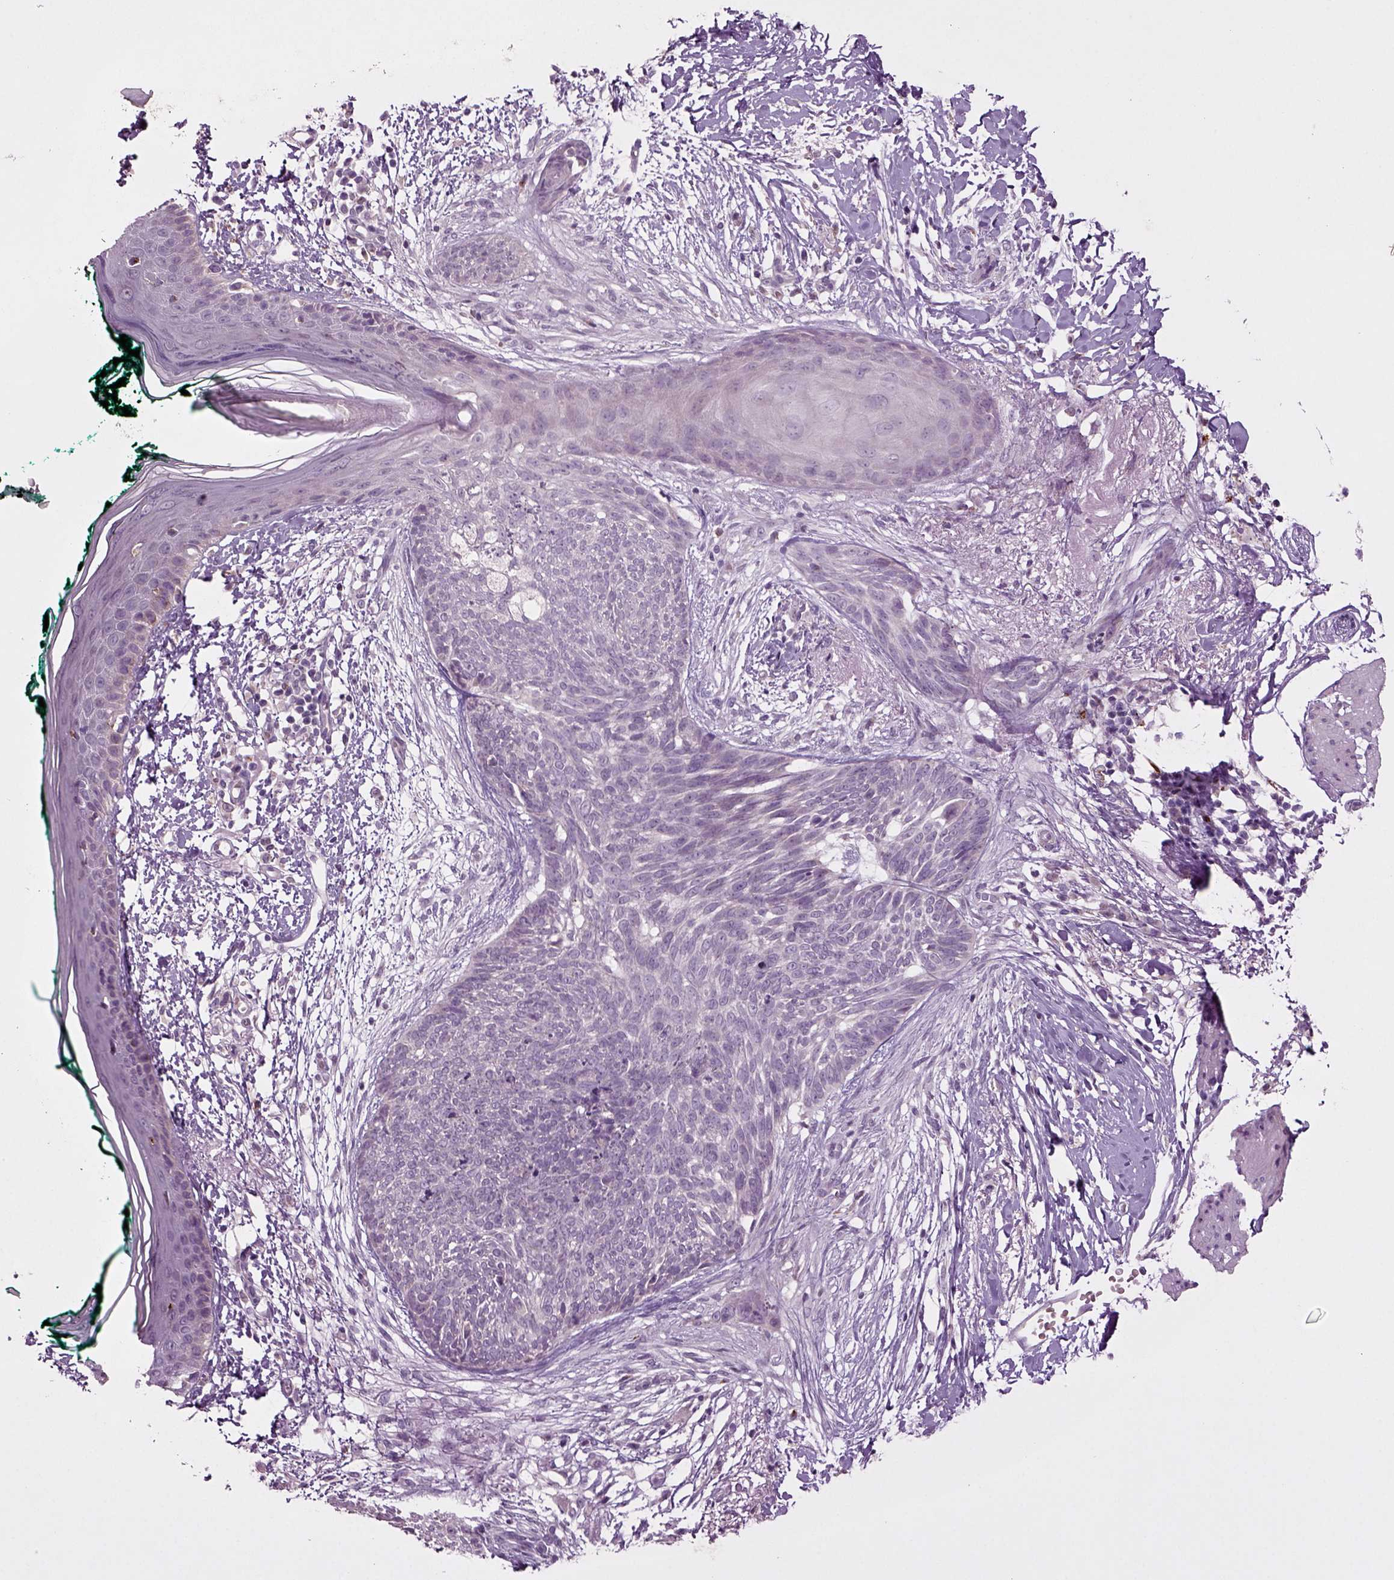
{"staining": {"intensity": "negative", "quantity": "none", "location": "none"}, "tissue": "skin cancer", "cell_type": "Tumor cells", "image_type": "cancer", "snomed": [{"axis": "morphology", "description": "Normal tissue, NOS"}, {"axis": "morphology", "description": "Basal cell carcinoma"}, {"axis": "topography", "description": "Skin"}], "caption": "DAB immunohistochemical staining of human skin basal cell carcinoma shows no significant positivity in tumor cells.", "gene": "SLC17A6", "patient": {"sex": "male", "age": 84}}